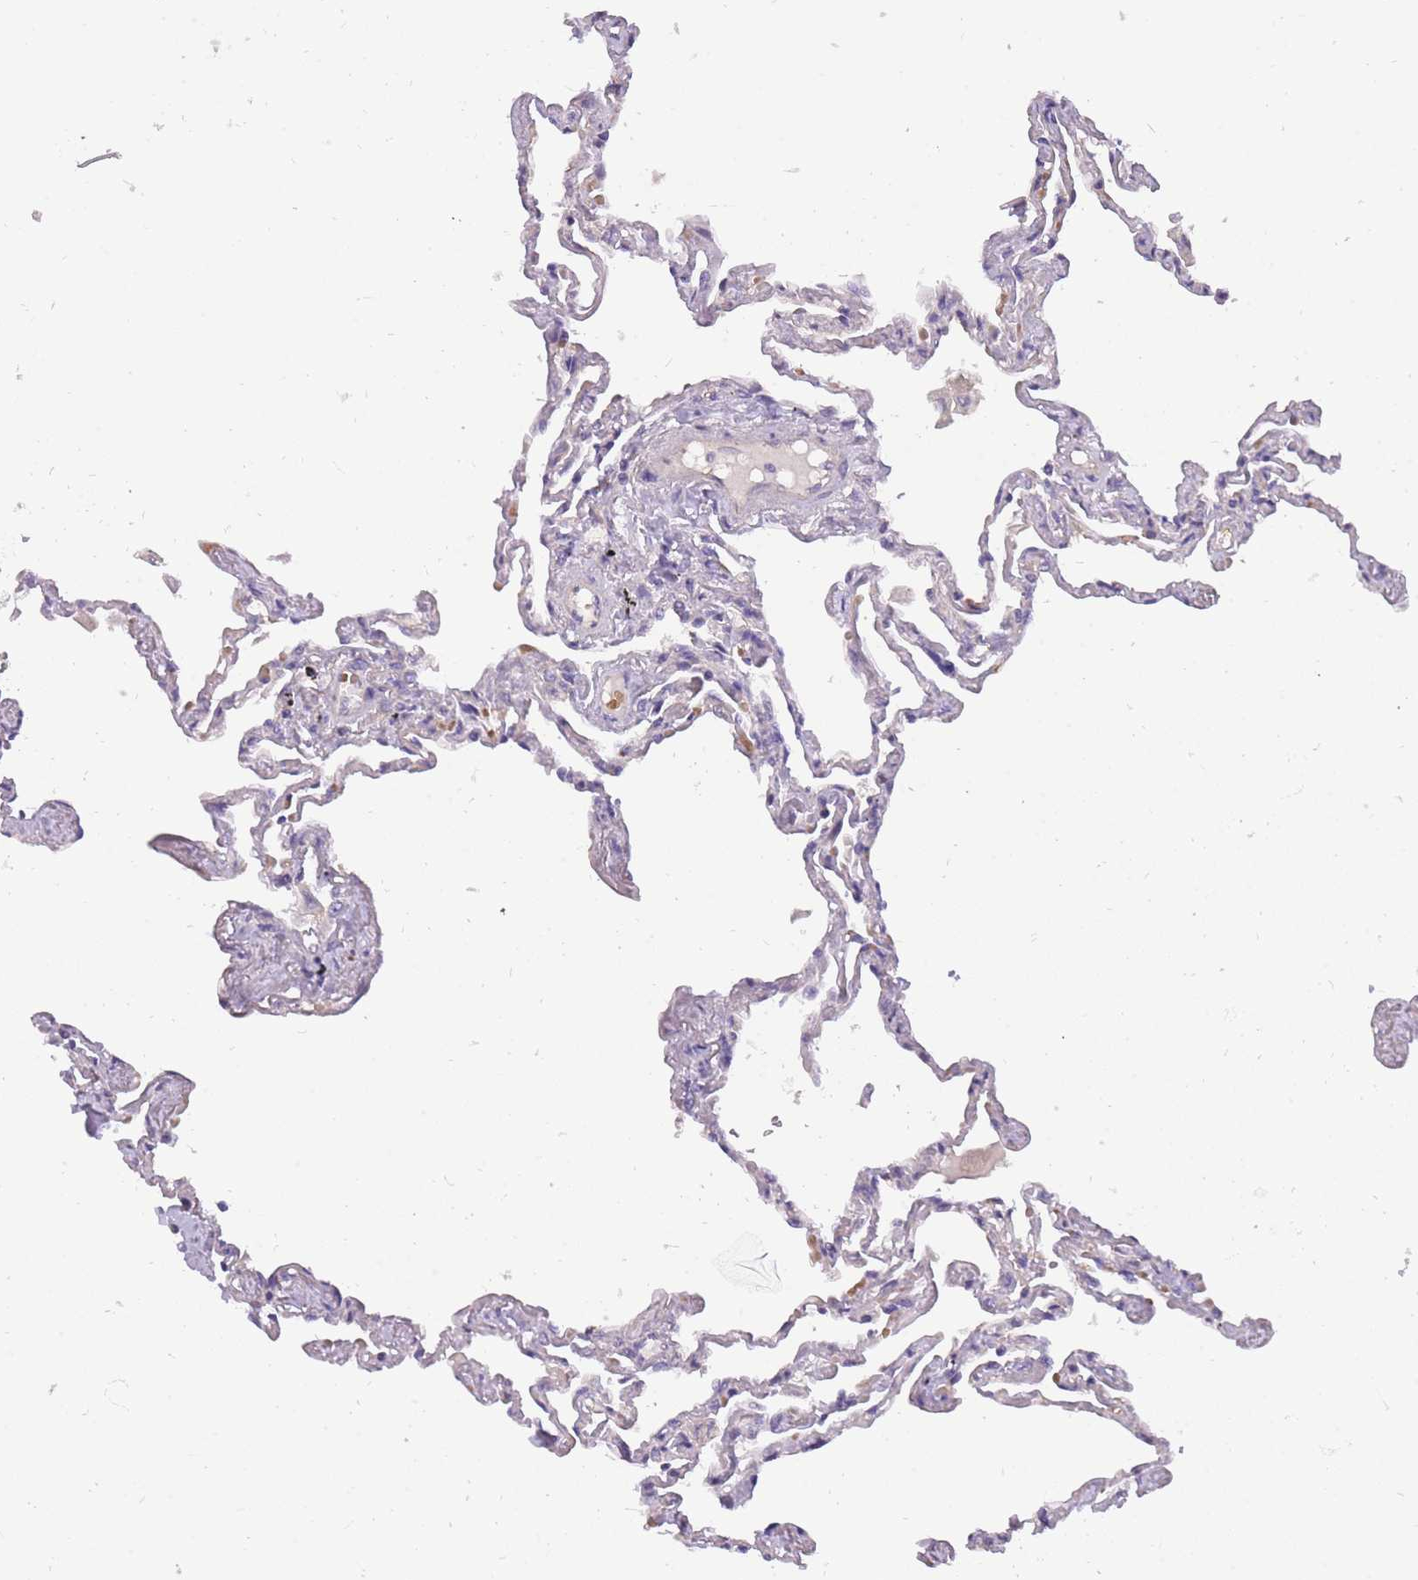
{"staining": {"intensity": "moderate", "quantity": "<25%", "location": "cytoplasmic/membranous"}, "tissue": "lung", "cell_type": "Alveolar cells", "image_type": "normal", "snomed": [{"axis": "morphology", "description": "Normal tissue, NOS"}, {"axis": "topography", "description": "Lung"}], "caption": "Moderate cytoplasmic/membranous expression is identified in approximately <25% of alveolar cells in benign lung.", "gene": "CRYGN", "patient": {"sex": "female", "age": 67}}